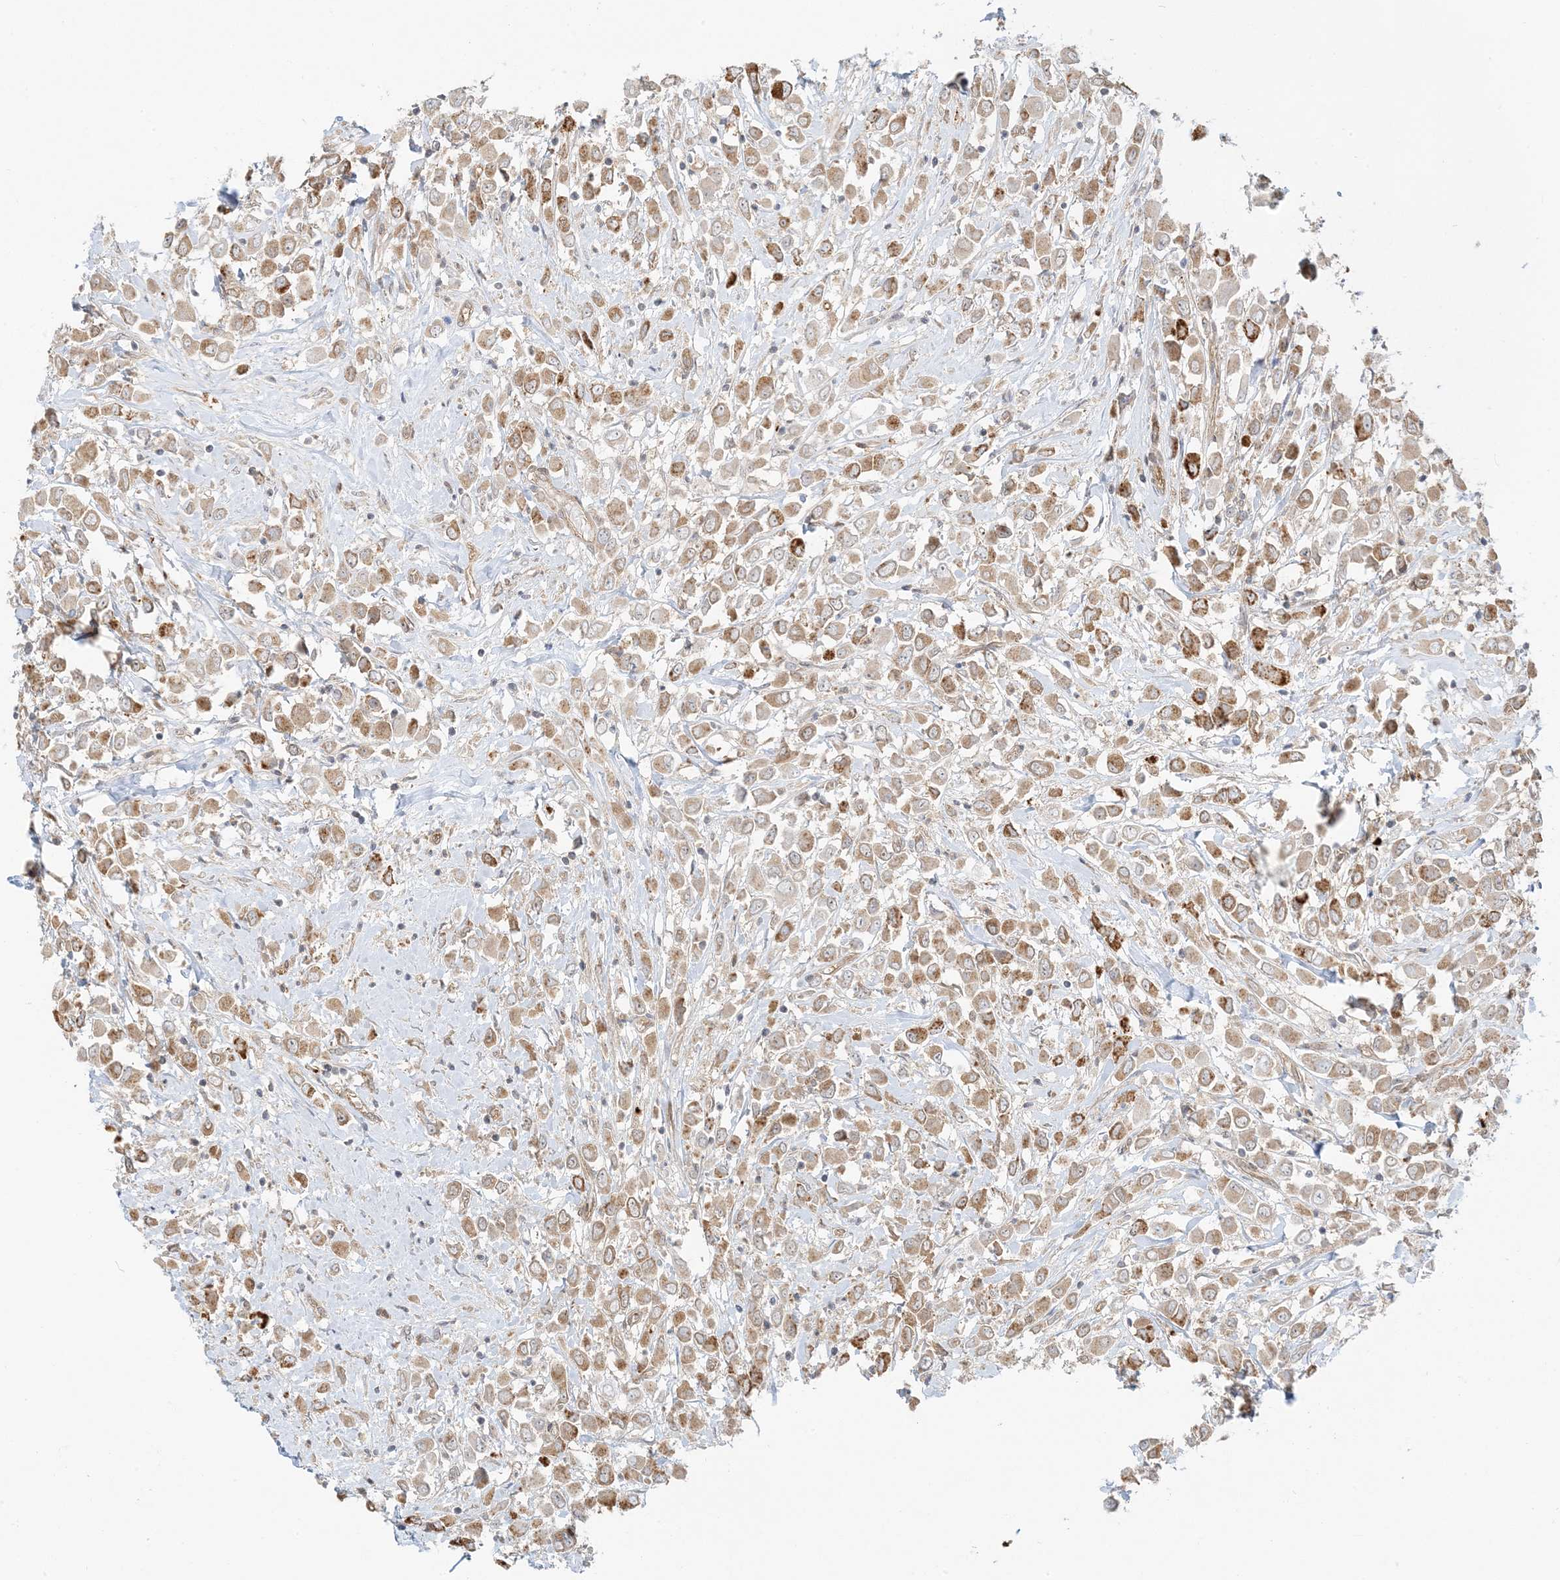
{"staining": {"intensity": "moderate", "quantity": "25%-75%", "location": "cytoplasmic/membranous"}, "tissue": "breast cancer", "cell_type": "Tumor cells", "image_type": "cancer", "snomed": [{"axis": "morphology", "description": "Duct carcinoma"}, {"axis": "topography", "description": "Breast"}], "caption": "Brown immunohistochemical staining in human intraductal carcinoma (breast) exhibits moderate cytoplasmic/membranous staining in approximately 25%-75% of tumor cells.", "gene": "UBAP2L", "patient": {"sex": "female", "age": 61}}